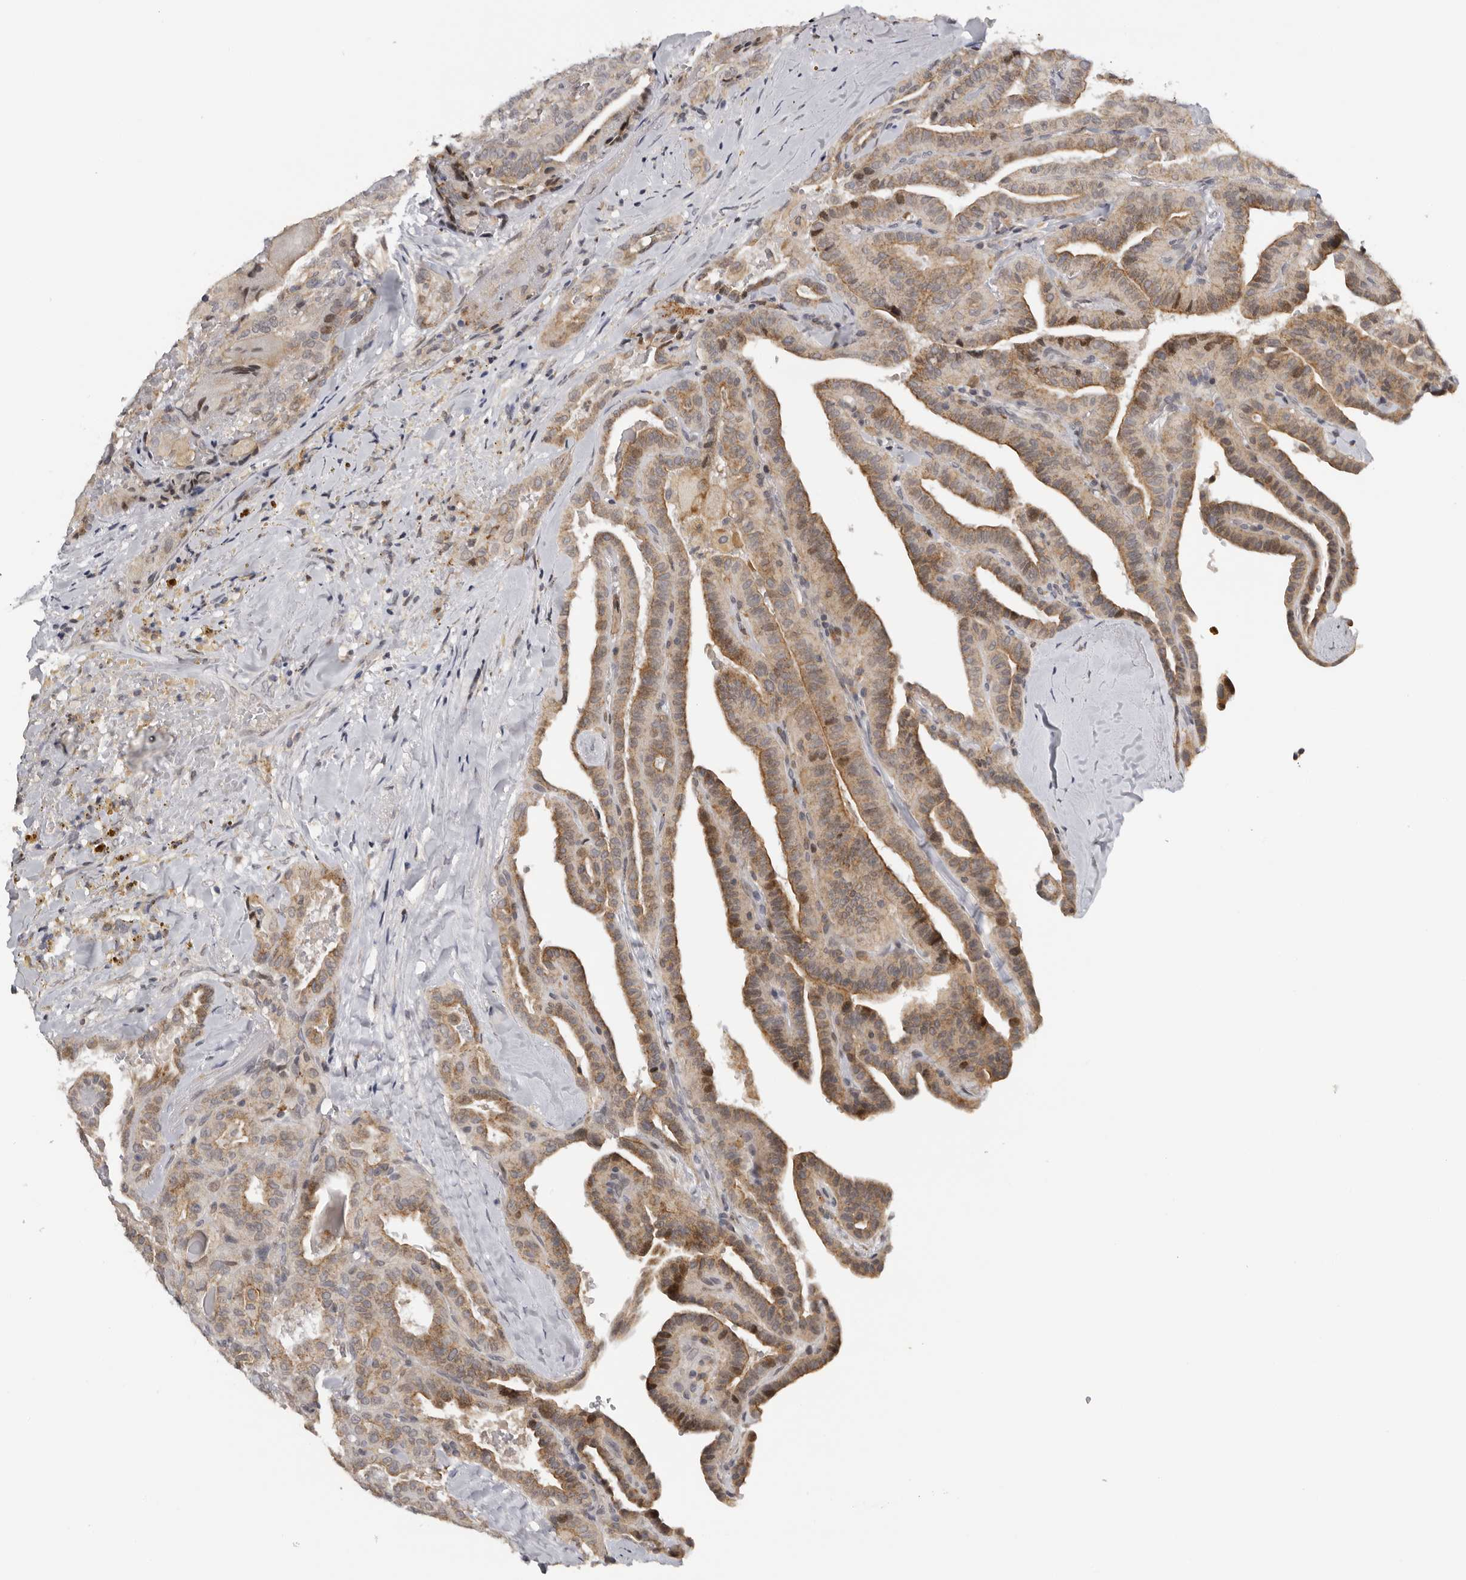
{"staining": {"intensity": "weak", "quantity": ">75%", "location": "cytoplasmic/membranous"}, "tissue": "thyroid cancer", "cell_type": "Tumor cells", "image_type": "cancer", "snomed": [{"axis": "morphology", "description": "Papillary adenocarcinoma, NOS"}, {"axis": "topography", "description": "Thyroid gland"}], "caption": "Thyroid cancer (papillary adenocarcinoma) stained with DAB immunohistochemistry (IHC) reveals low levels of weak cytoplasmic/membranous staining in approximately >75% of tumor cells.", "gene": "KIF2B", "patient": {"sex": "male", "age": 77}}